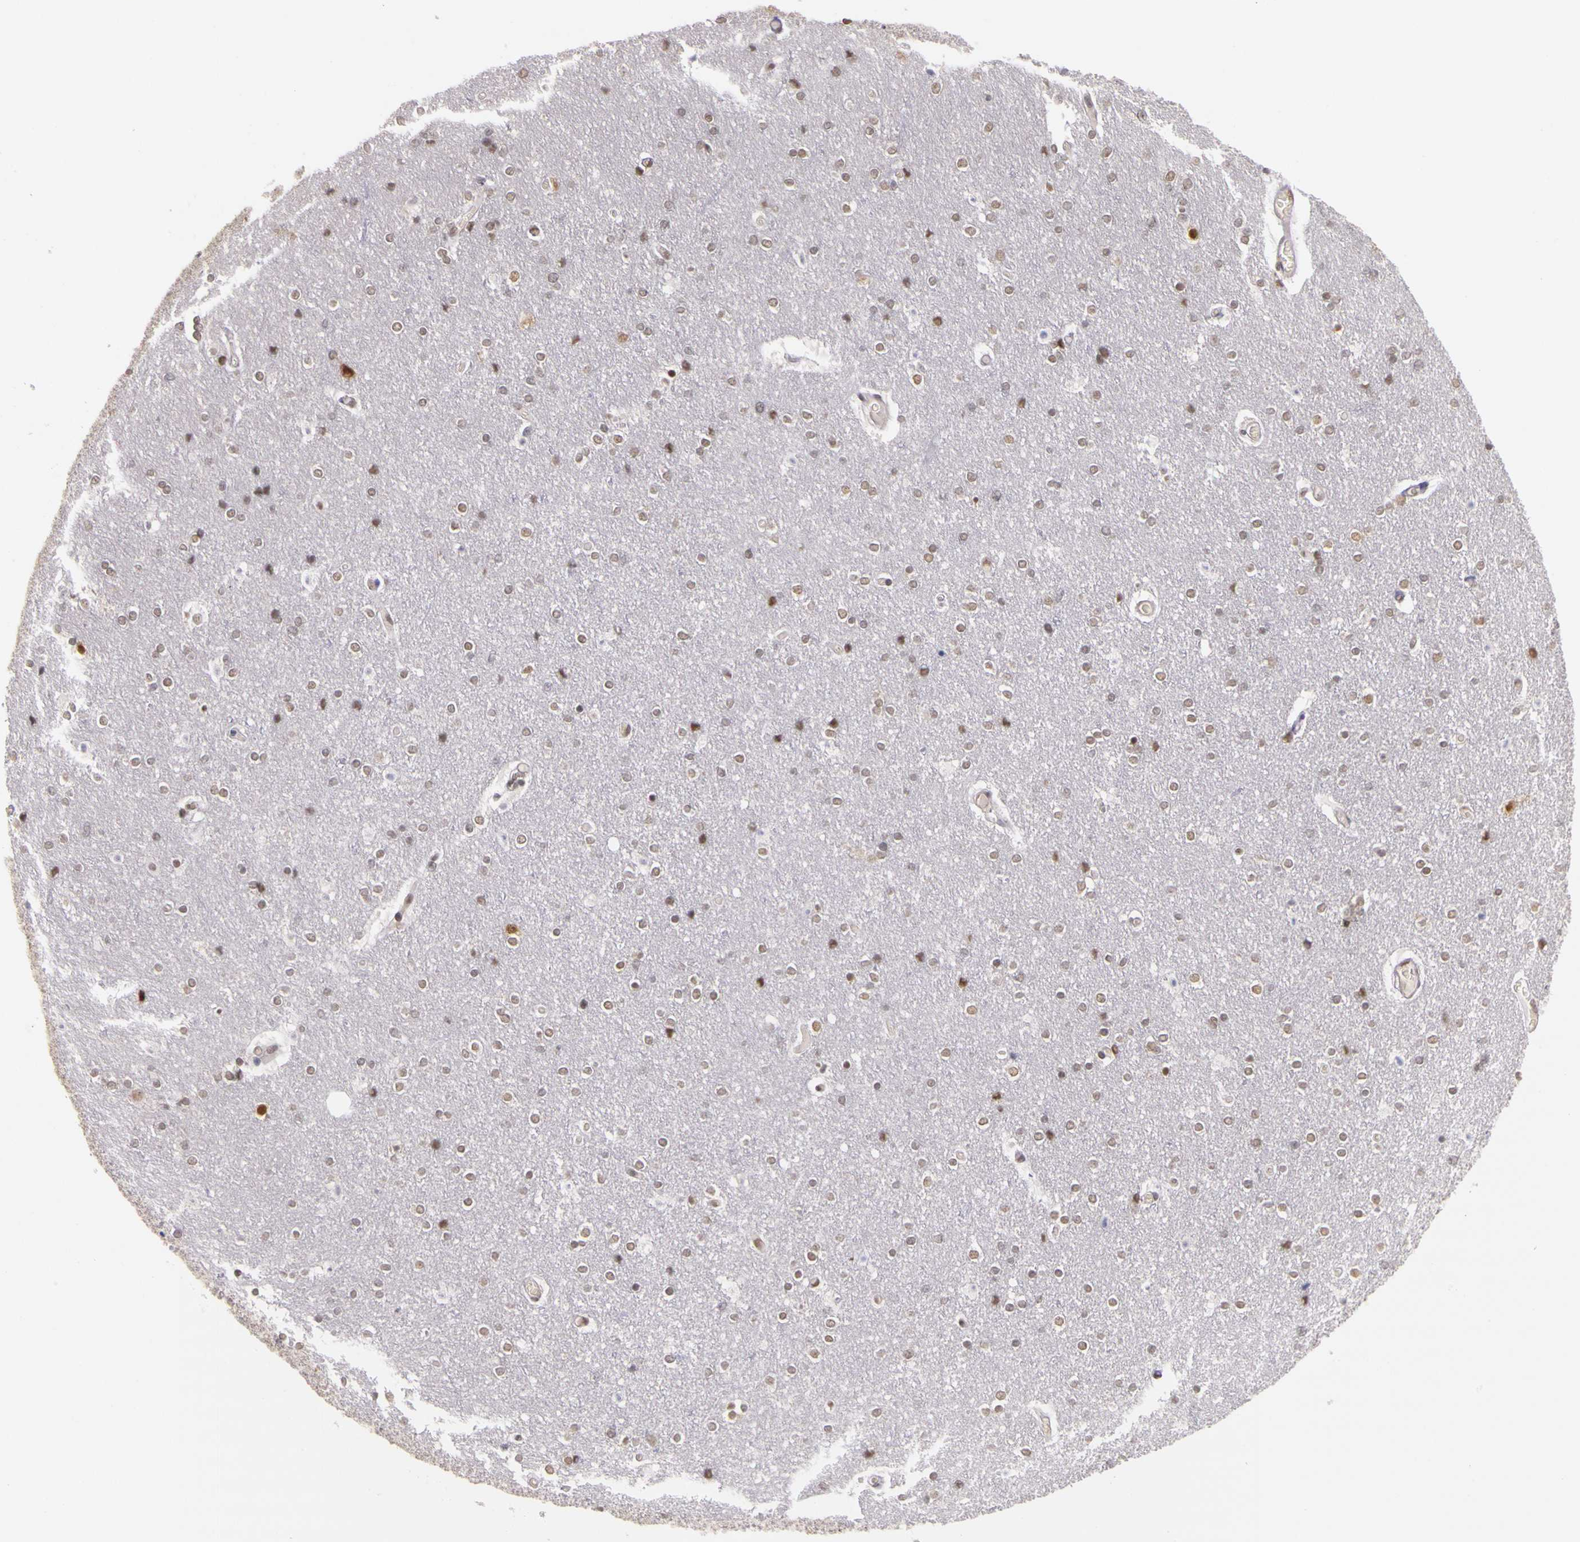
{"staining": {"intensity": "weak", "quantity": "25%-75%", "location": "nuclear"}, "tissue": "cerebral cortex", "cell_type": "Endothelial cells", "image_type": "normal", "snomed": [{"axis": "morphology", "description": "Normal tissue, NOS"}, {"axis": "topography", "description": "Cerebral cortex"}], "caption": "Immunohistochemistry (IHC) histopathology image of benign cerebral cortex stained for a protein (brown), which exhibits low levels of weak nuclear positivity in about 25%-75% of endothelial cells.", "gene": "WDR13", "patient": {"sex": "female", "age": 54}}